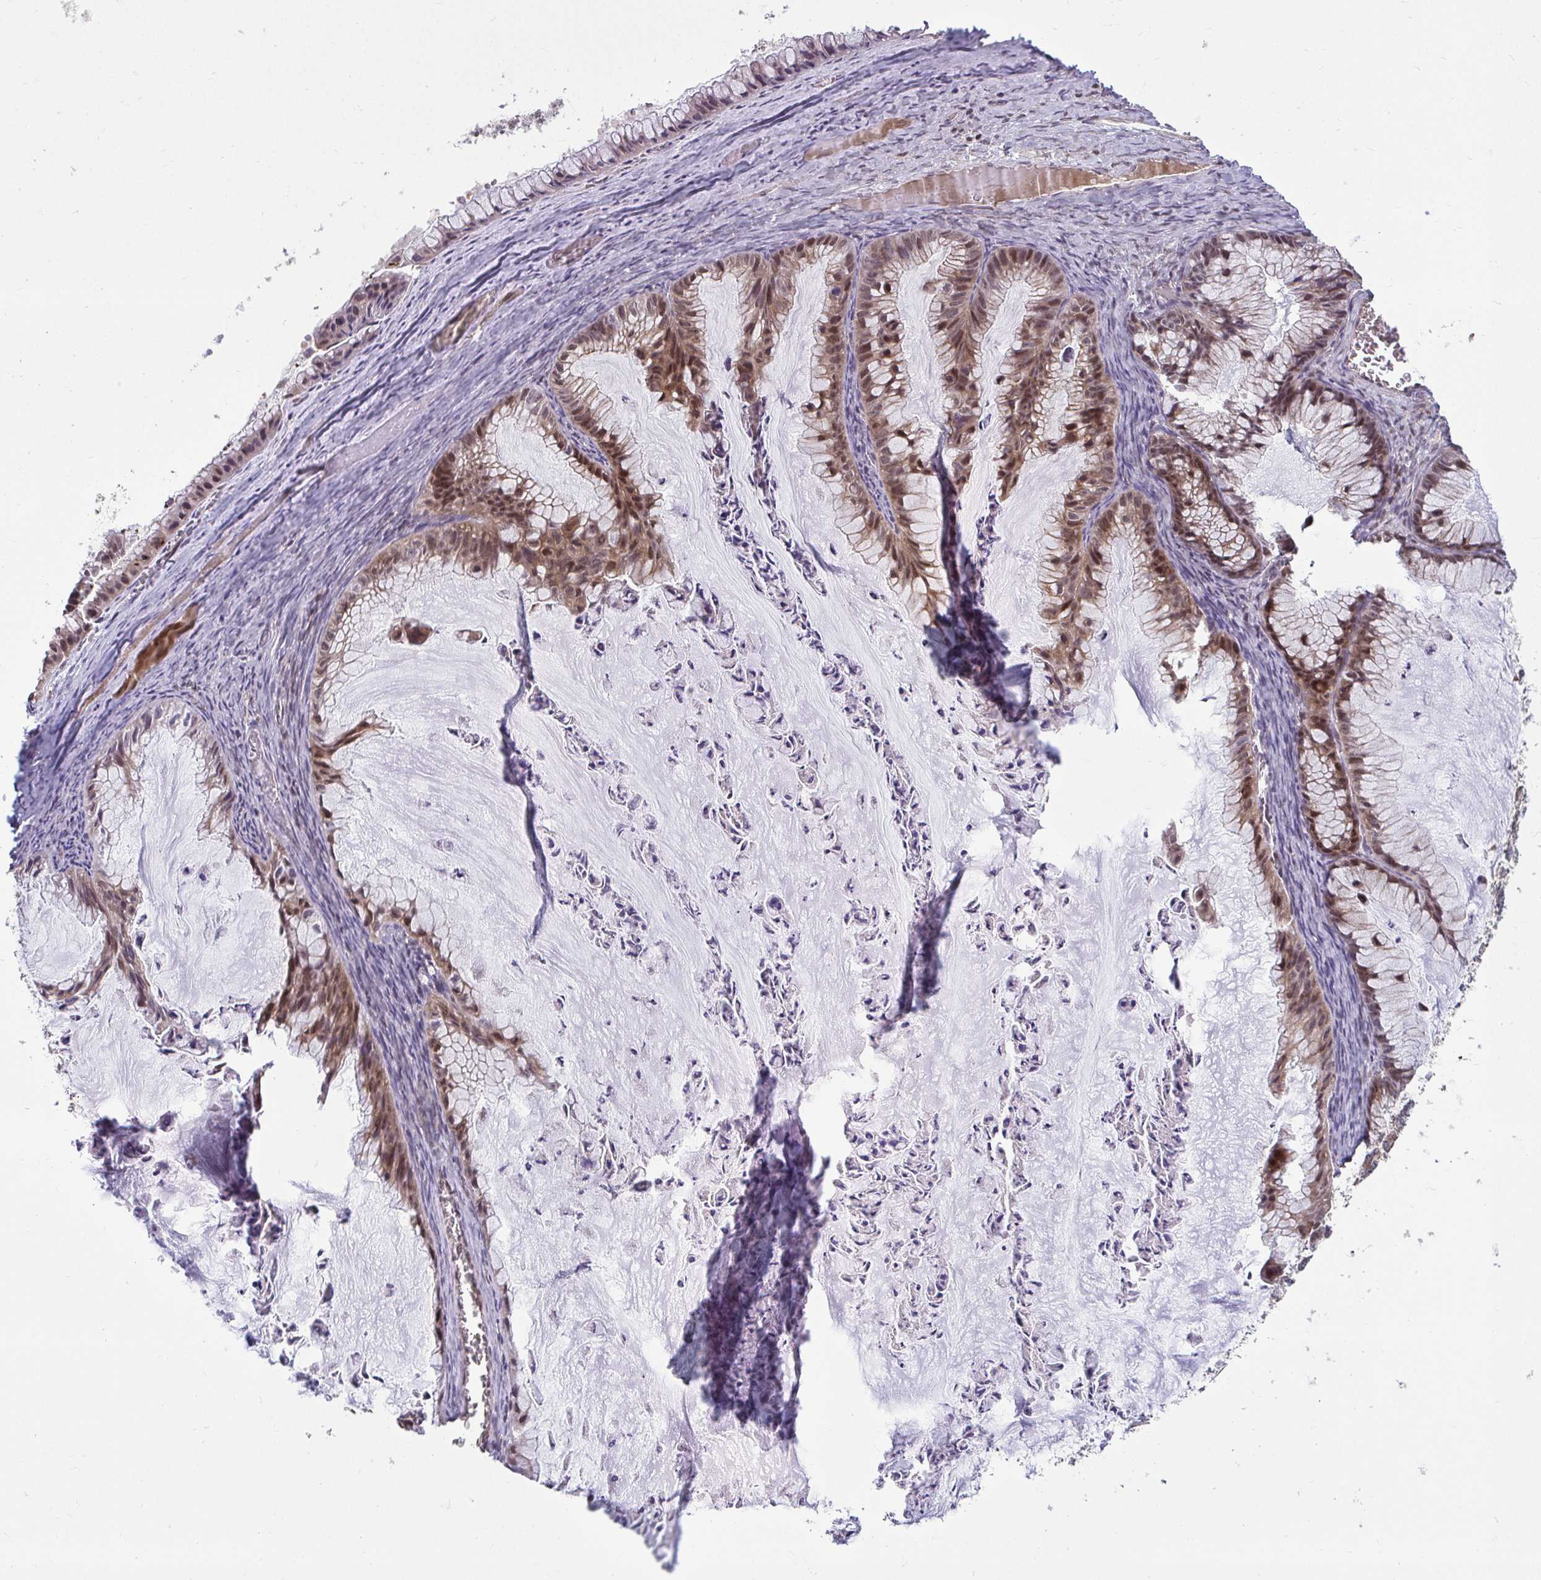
{"staining": {"intensity": "moderate", "quantity": ">75%", "location": "cytoplasmic/membranous,nuclear"}, "tissue": "ovarian cancer", "cell_type": "Tumor cells", "image_type": "cancer", "snomed": [{"axis": "morphology", "description": "Cystadenocarcinoma, mucinous, NOS"}, {"axis": "topography", "description": "Ovary"}], "caption": "Ovarian mucinous cystadenocarcinoma stained with a protein marker displays moderate staining in tumor cells.", "gene": "ZSCAN9", "patient": {"sex": "female", "age": 72}}